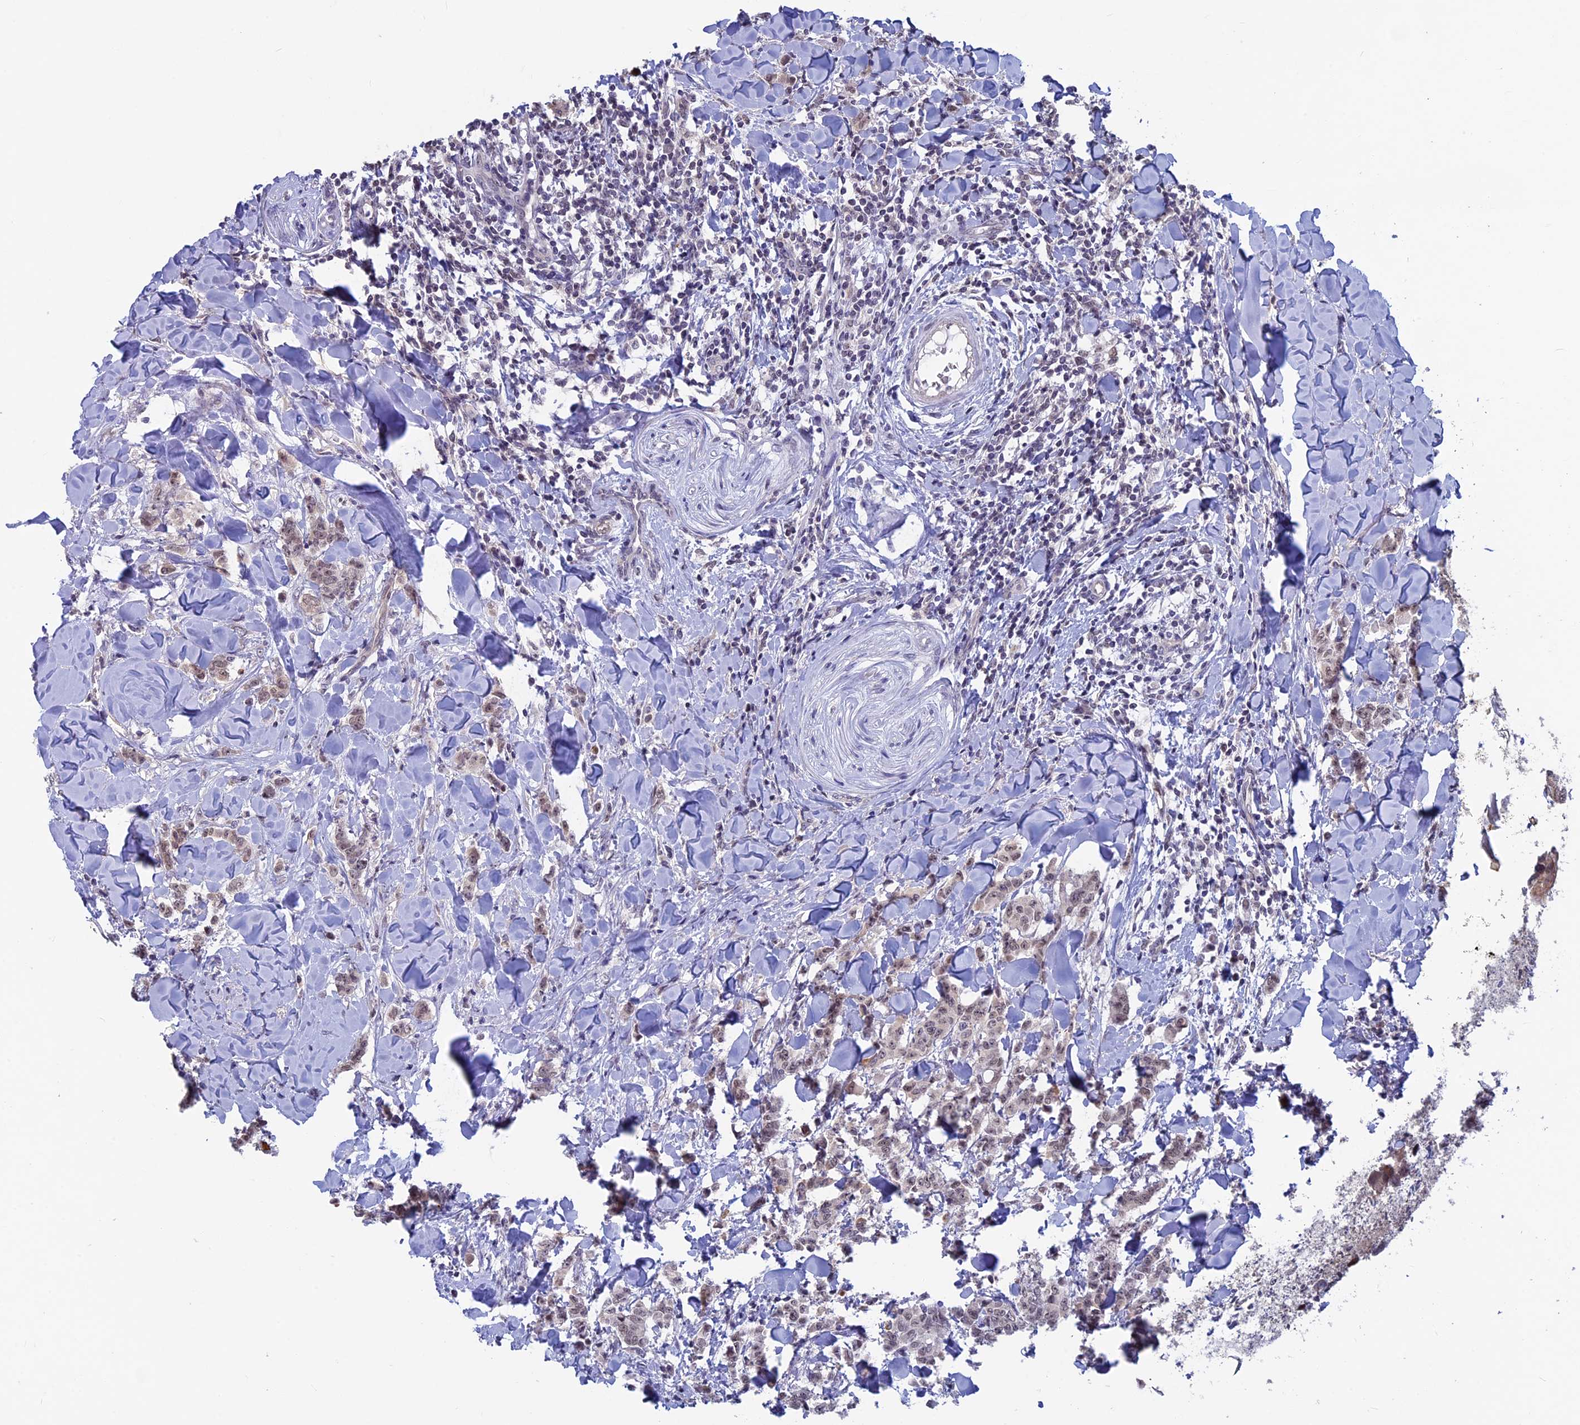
{"staining": {"intensity": "weak", "quantity": ">75%", "location": "nuclear"}, "tissue": "breast cancer", "cell_type": "Tumor cells", "image_type": "cancer", "snomed": [{"axis": "morphology", "description": "Duct carcinoma"}, {"axis": "topography", "description": "Breast"}], "caption": "Immunohistochemical staining of human intraductal carcinoma (breast) reveals low levels of weak nuclear protein staining in approximately >75% of tumor cells.", "gene": "SPIRE1", "patient": {"sex": "female", "age": 40}}